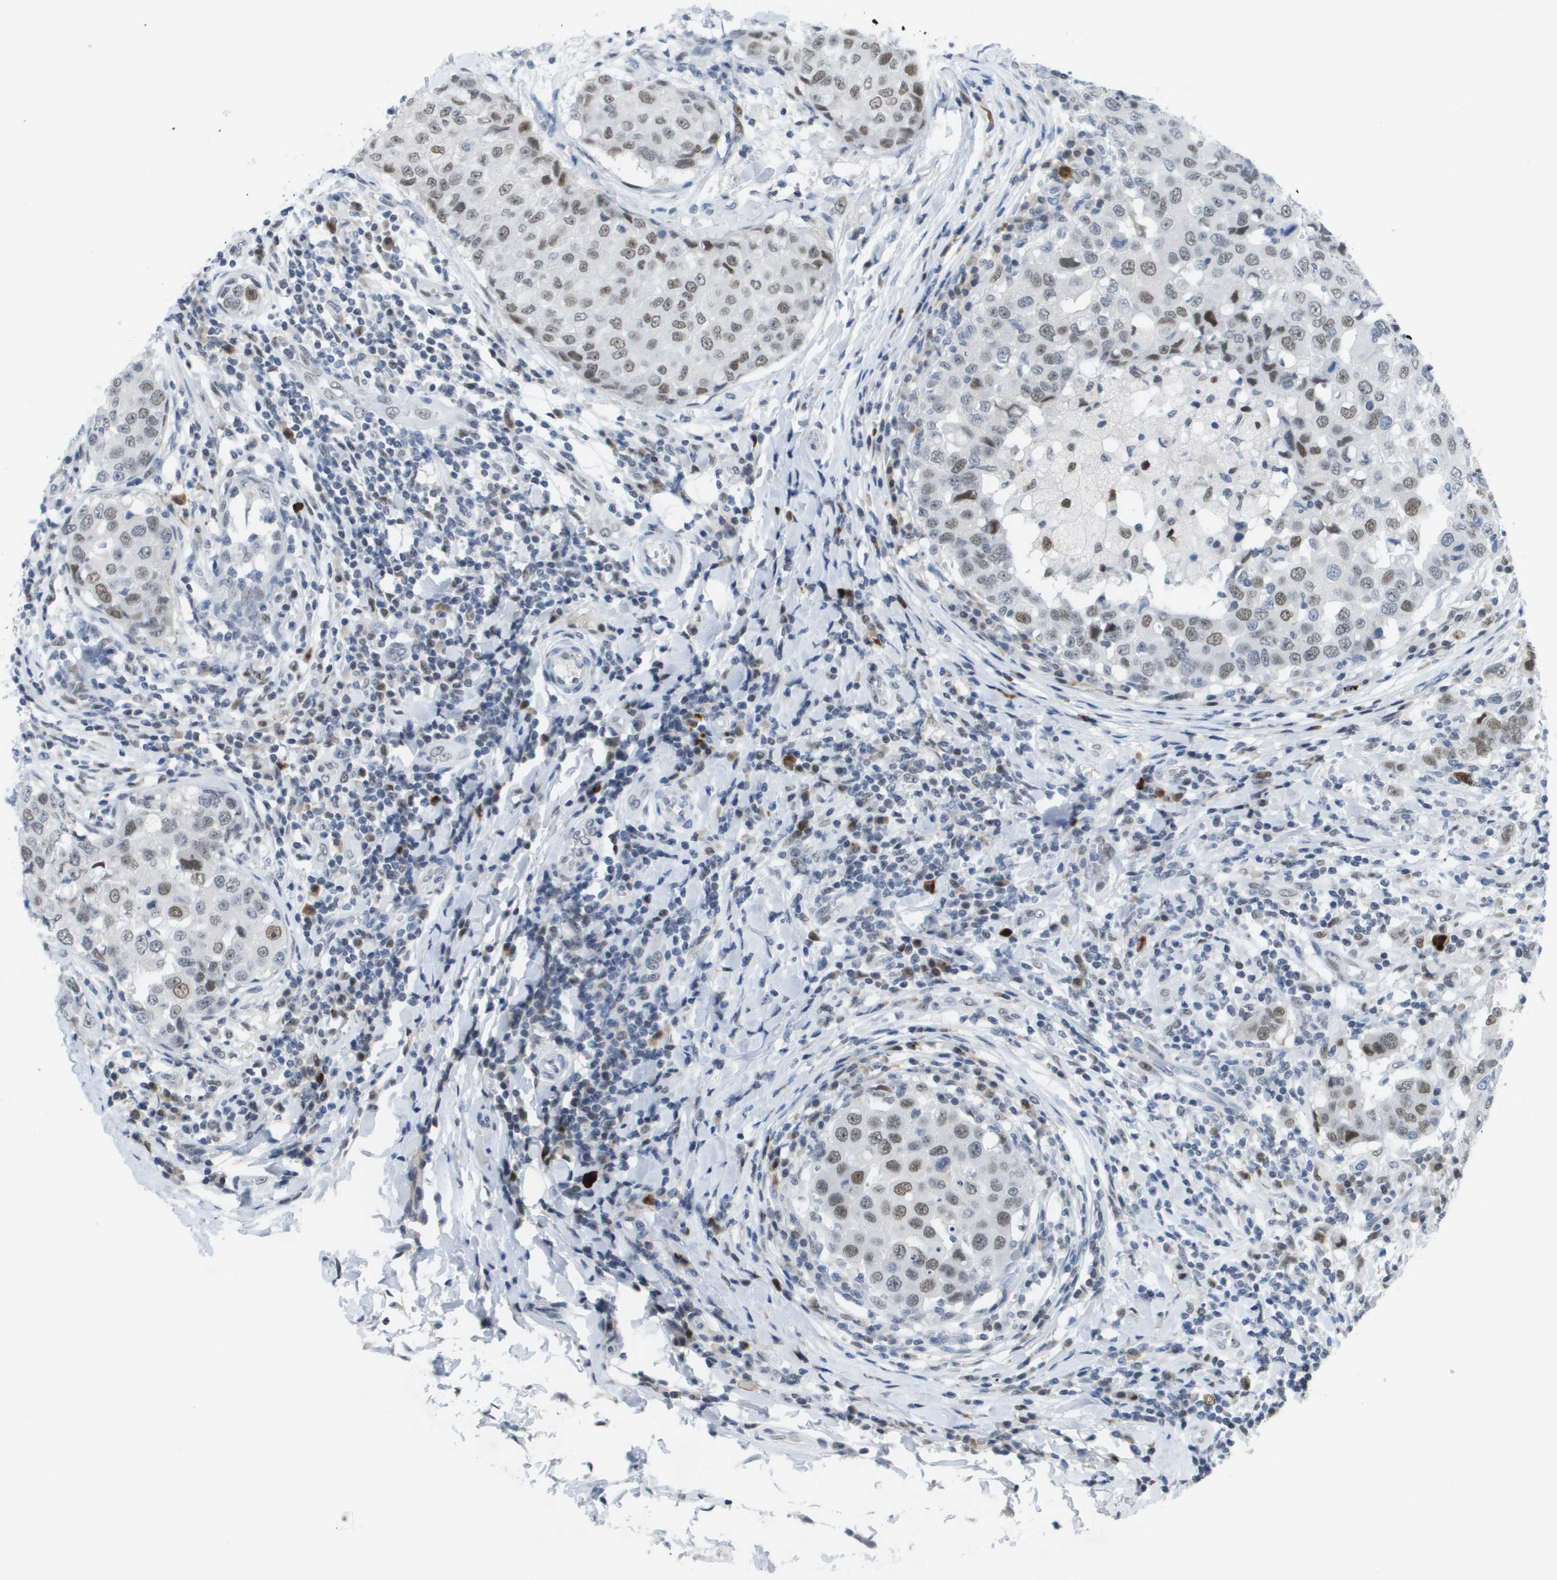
{"staining": {"intensity": "weak", "quantity": "25%-75%", "location": "nuclear"}, "tissue": "breast cancer", "cell_type": "Tumor cells", "image_type": "cancer", "snomed": [{"axis": "morphology", "description": "Duct carcinoma"}, {"axis": "topography", "description": "Breast"}], "caption": "A low amount of weak nuclear staining is present in about 25%-75% of tumor cells in breast cancer tissue.", "gene": "TP53RK", "patient": {"sex": "female", "age": 27}}